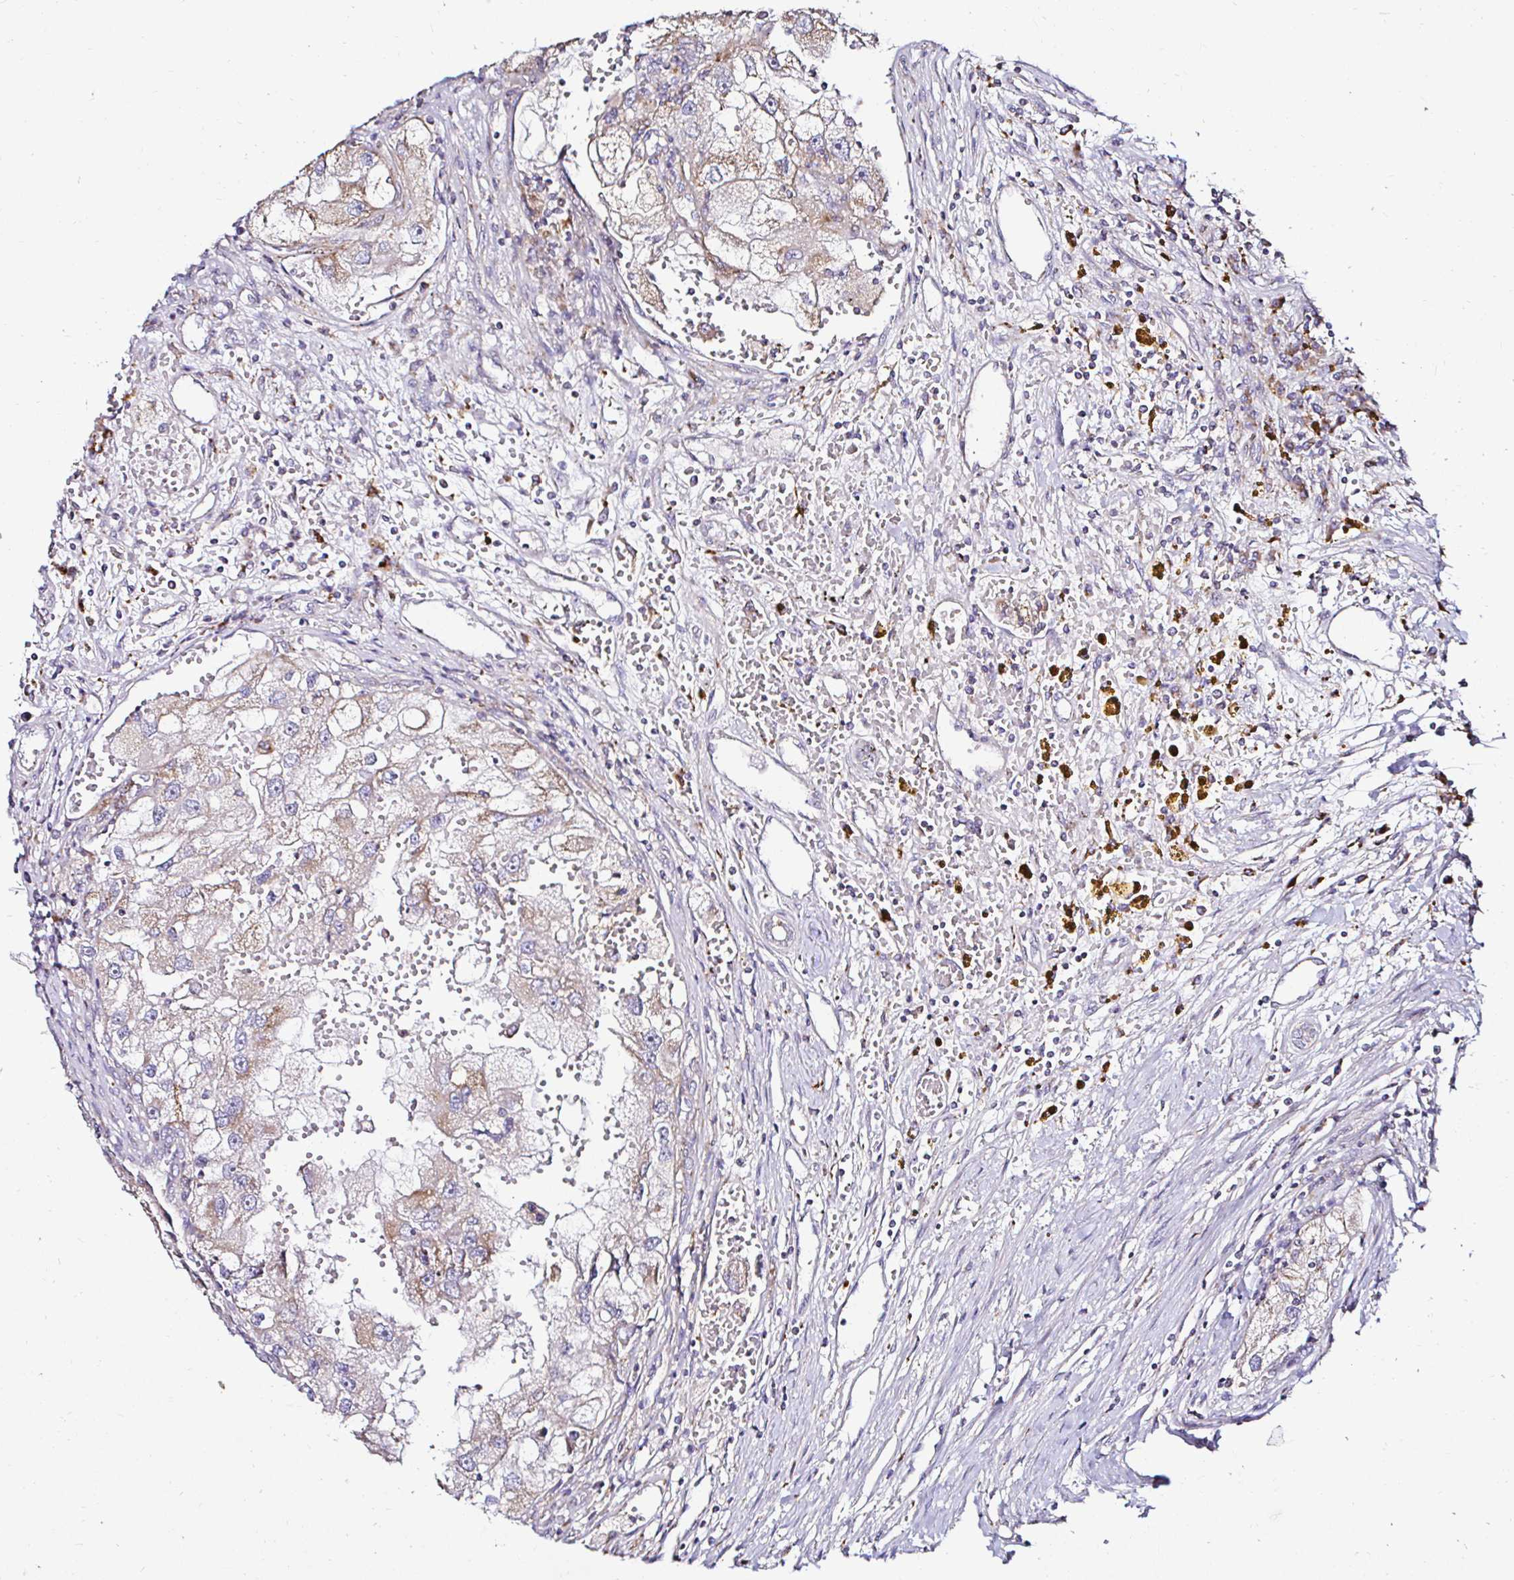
{"staining": {"intensity": "weak", "quantity": "25%-75%", "location": "cytoplasmic/membranous"}, "tissue": "renal cancer", "cell_type": "Tumor cells", "image_type": "cancer", "snomed": [{"axis": "morphology", "description": "Adenocarcinoma, NOS"}, {"axis": "topography", "description": "Kidney"}], "caption": "An immunohistochemistry photomicrograph of neoplastic tissue is shown. Protein staining in brown labels weak cytoplasmic/membranous positivity in adenocarcinoma (renal) within tumor cells. (brown staining indicates protein expression, while blue staining denotes nuclei).", "gene": "GALNS", "patient": {"sex": "male", "age": 63}}